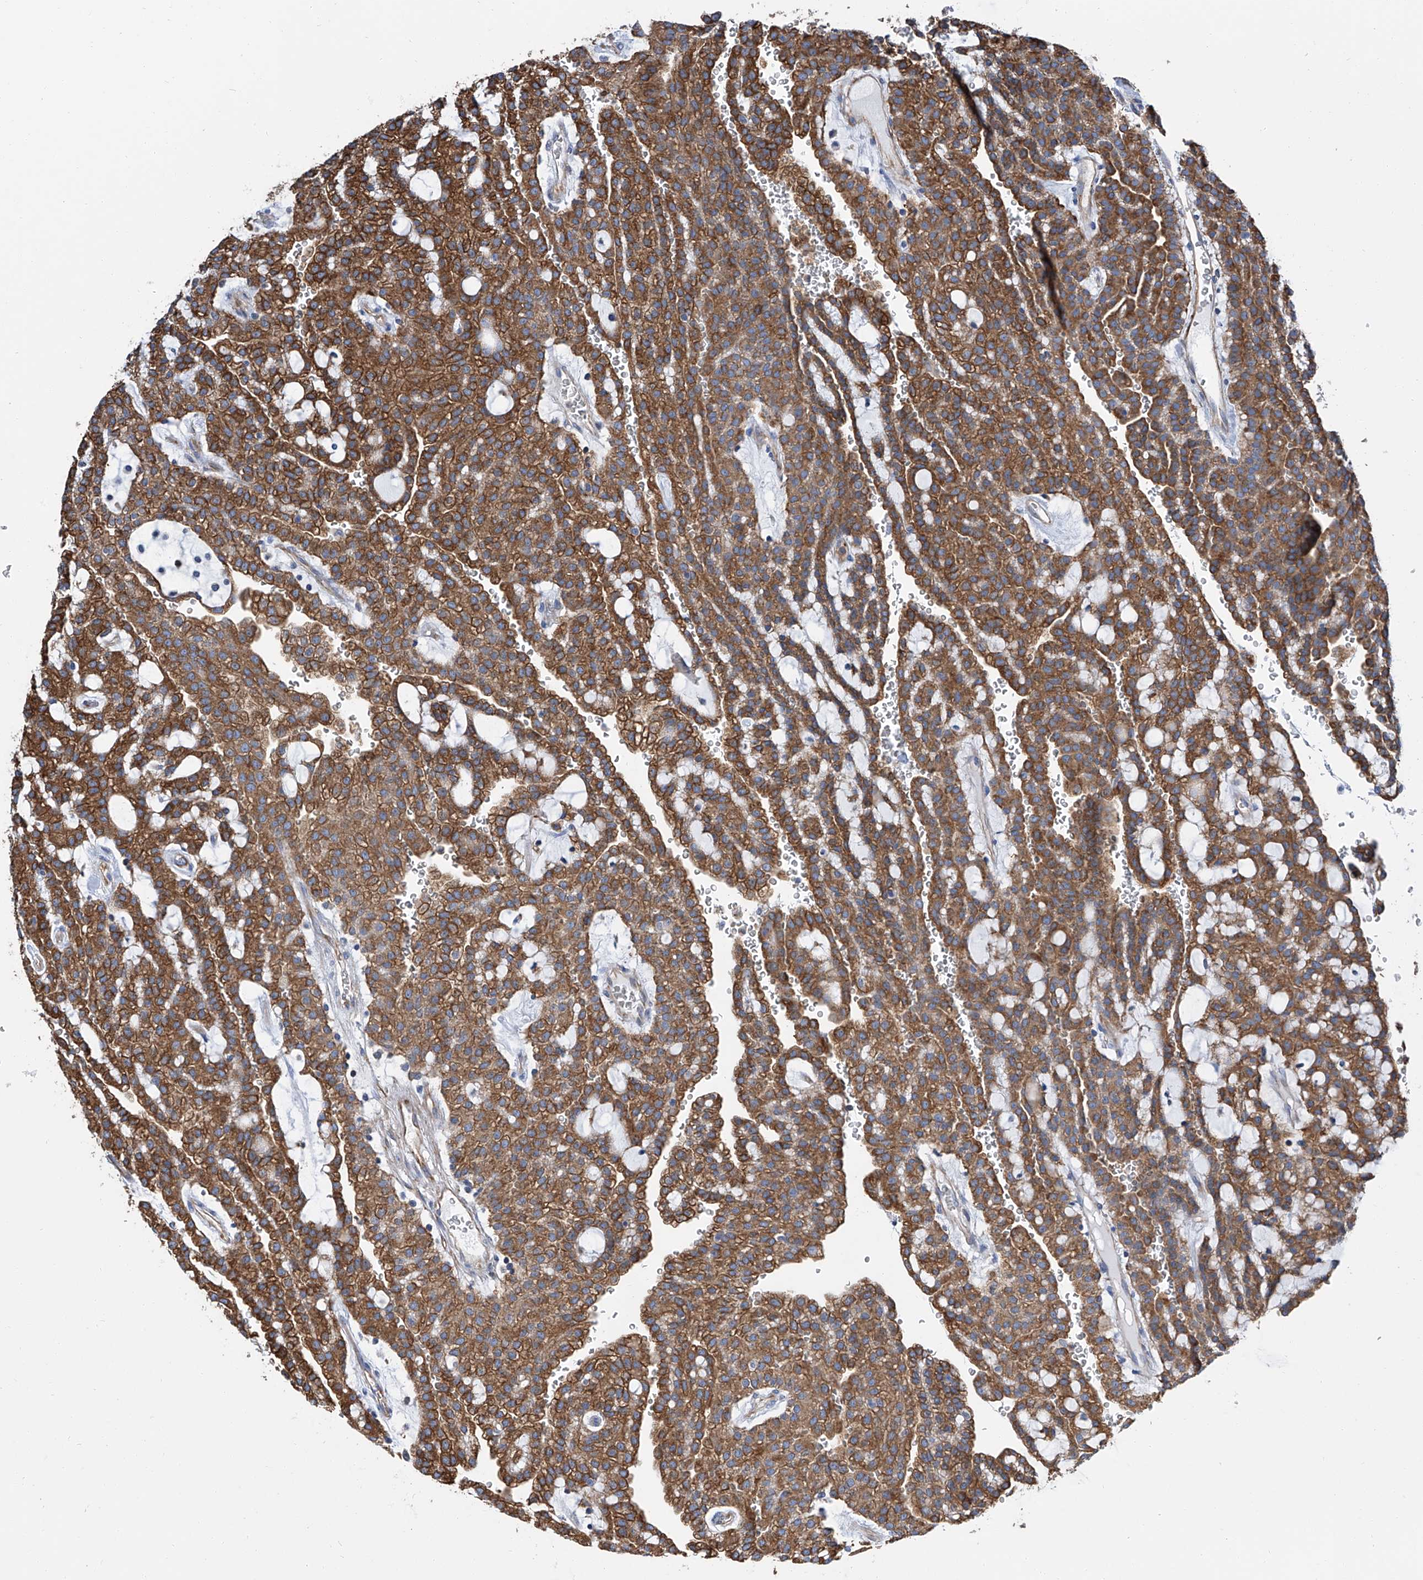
{"staining": {"intensity": "moderate", "quantity": ">75%", "location": "cytoplasmic/membranous"}, "tissue": "renal cancer", "cell_type": "Tumor cells", "image_type": "cancer", "snomed": [{"axis": "morphology", "description": "Adenocarcinoma, NOS"}, {"axis": "topography", "description": "Kidney"}], "caption": "High-power microscopy captured an immunohistochemistry image of renal cancer, revealing moderate cytoplasmic/membranous positivity in about >75% of tumor cells. (IHC, brightfield microscopy, high magnification).", "gene": "GPT", "patient": {"sex": "male", "age": 63}}